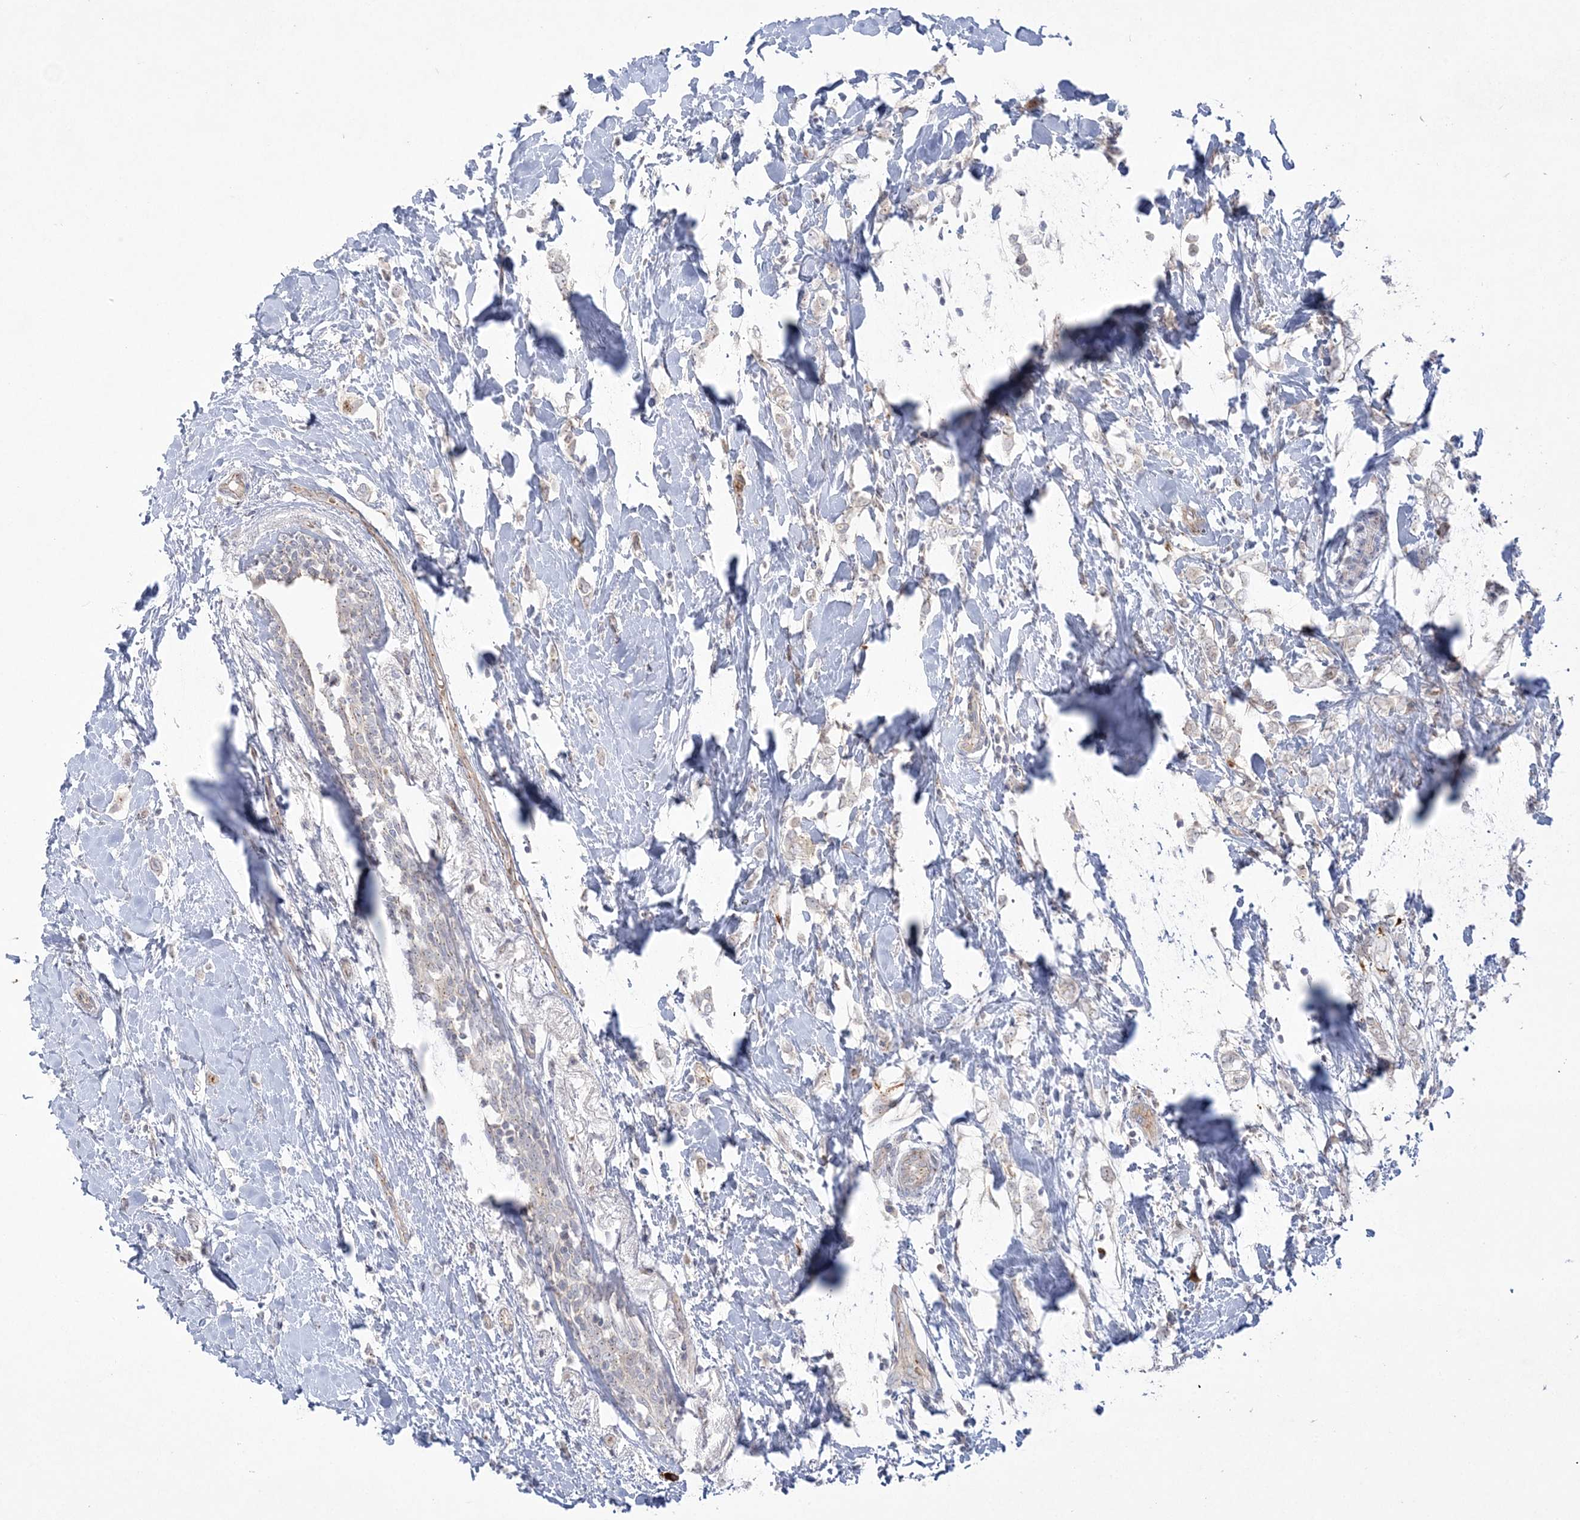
{"staining": {"intensity": "negative", "quantity": "none", "location": "none"}, "tissue": "breast cancer", "cell_type": "Tumor cells", "image_type": "cancer", "snomed": [{"axis": "morphology", "description": "Normal tissue, NOS"}, {"axis": "morphology", "description": "Lobular carcinoma"}, {"axis": "topography", "description": "Breast"}], "caption": "High magnification brightfield microscopy of breast cancer (lobular carcinoma) stained with DAB (3,3'-diaminobenzidine) (brown) and counterstained with hematoxylin (blue): tumor cells show no significant expression.", "gene": "ADAMTS12", "patient": {"sex": "female", "age": 47}}